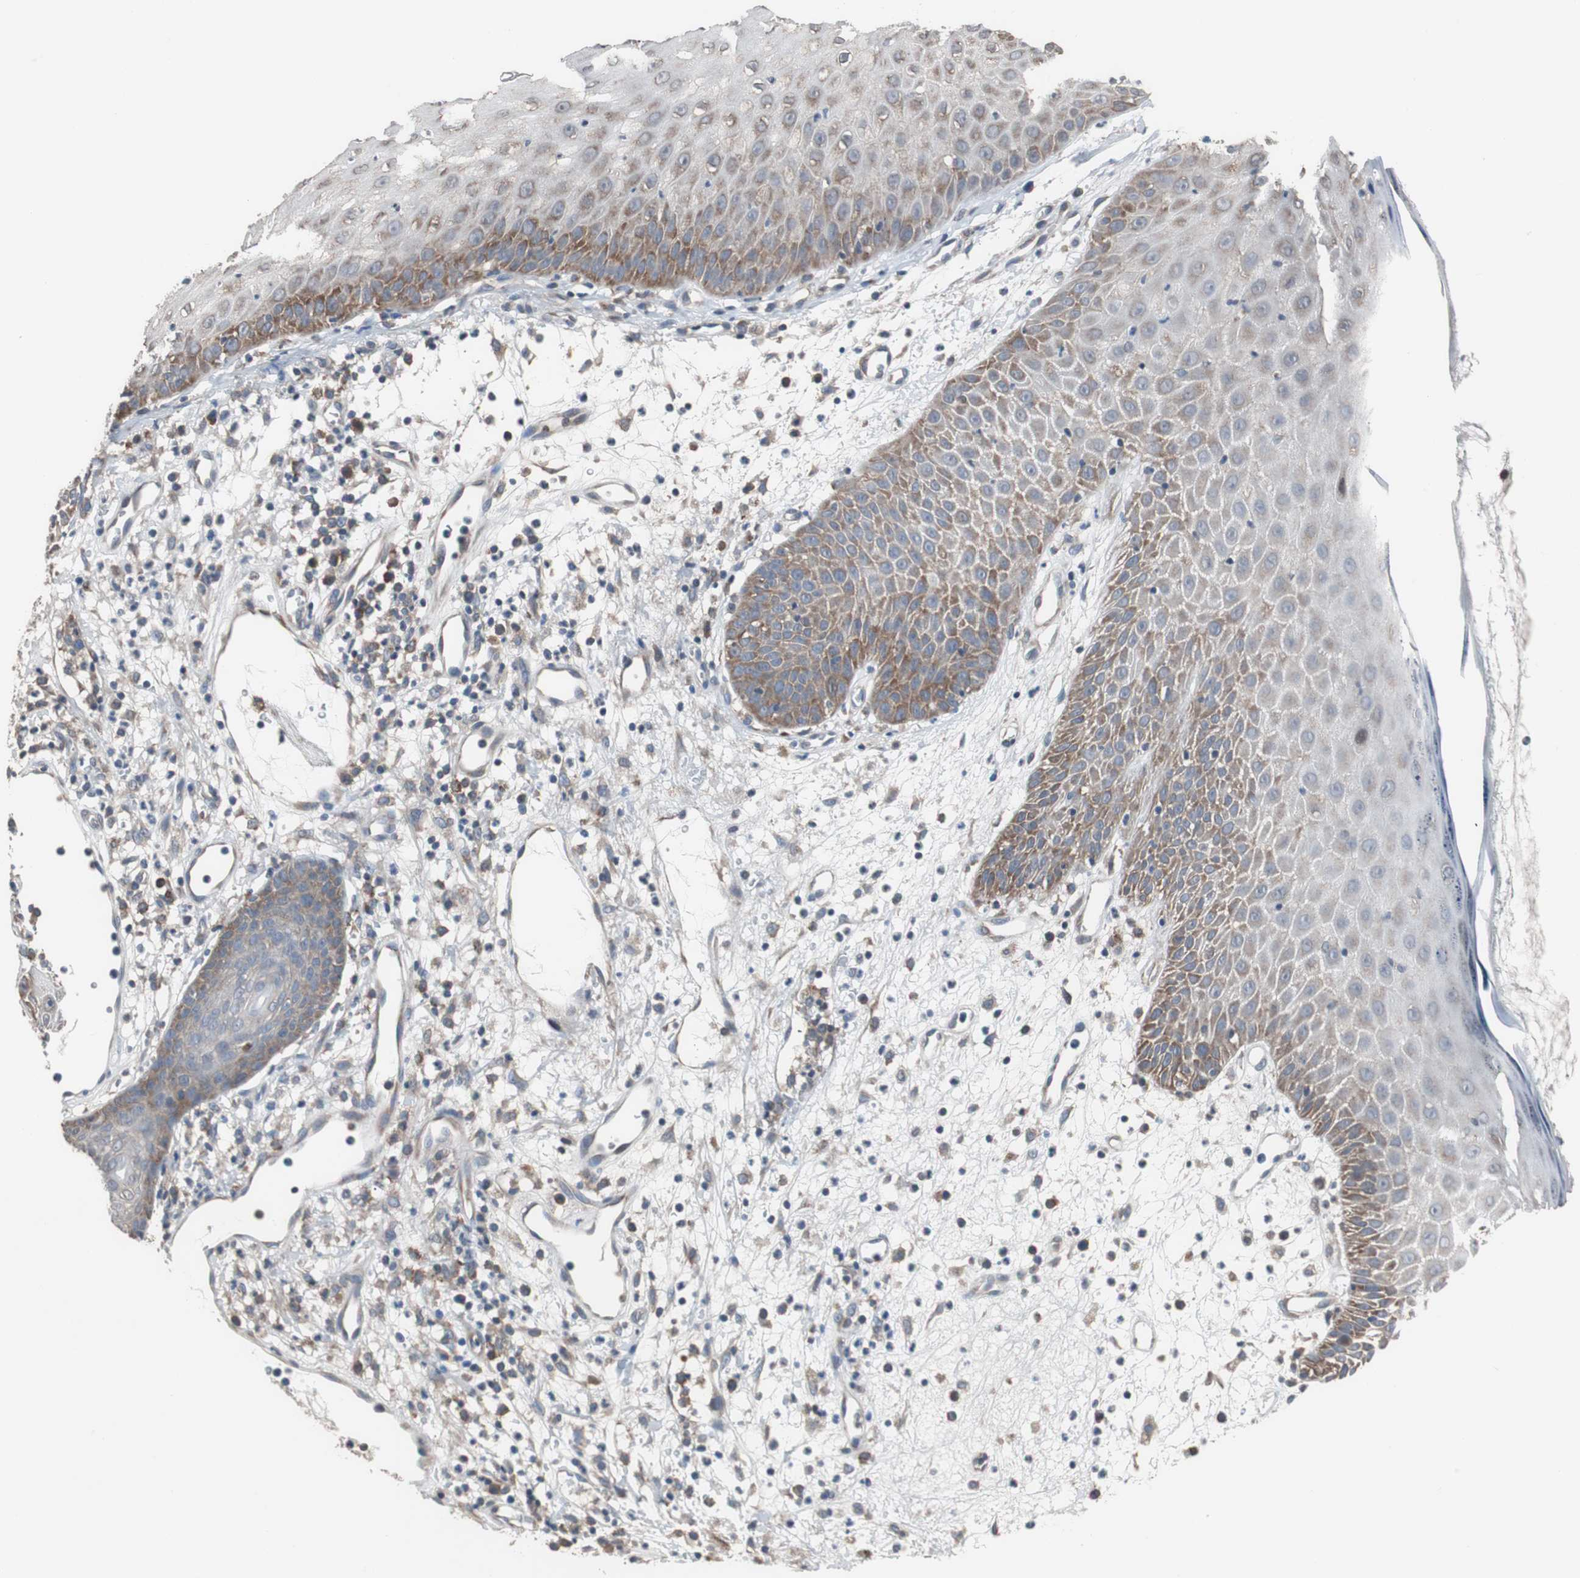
{"staining": {"intensity": "moderate", "quantity": "25%-75%", "location": "cytoplasmic/membranous"}, "tissue": "skin cancer", "cell_type": "Tumor cells", "image_type": "cancer", "snomed": [{"axis": "morphology", "description": "Squamous cell carcinoma, NOS"}, {"axis": "topography", "description": "Skin"}], "caption": "Protein analysis of skin cancer (squamous cell carcinoma) tissue reveals moderate cytoplasmic/membranous positivity in approximately 25%-75% of tumor cells.", "gene": "USP10", "patient": {"sex": "female", "age": 78}}